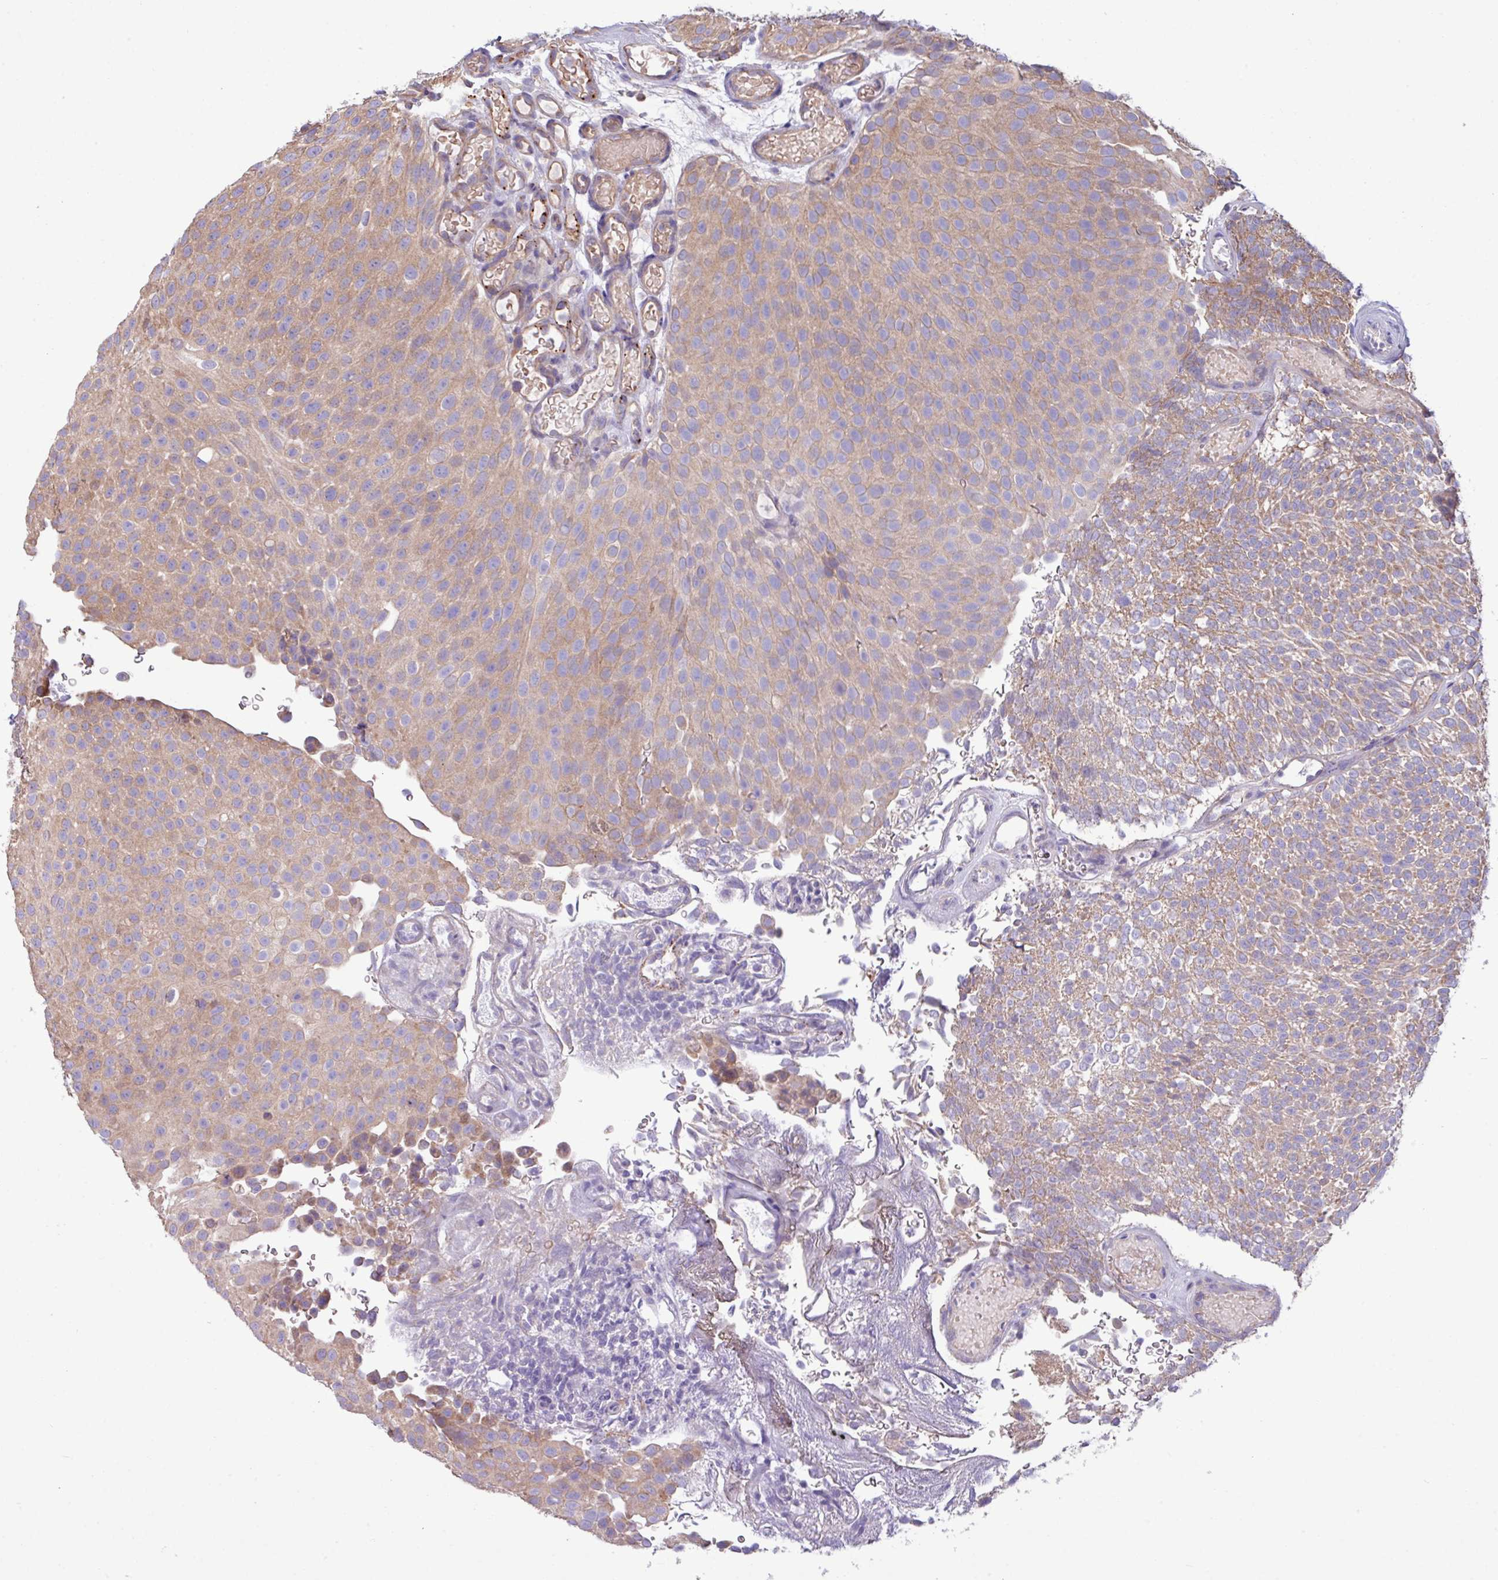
{"staining": {"intensity": "moderate", "quantity": "25%-75%", "location": "cytoplasmic/membranous"}, "tissue": "urothelial cancer", "cell_type": "Tumor cells", "image_type": "cancer", "snomed": [{"axis": "morphology", "description": "Urothelial carcinoma, Low grade"}, {"axis": "topography", "description": "Urinary bladder"}], "caption": "Immunohistochemistry of low-grade urothelial carcinoma exhibits medium levels of moderate cytoplasmic/membranous positivity in about 25%-75% of tumor cells.", "gene": "PPM1J", "patient": {"sex": "male", "age": 78}}